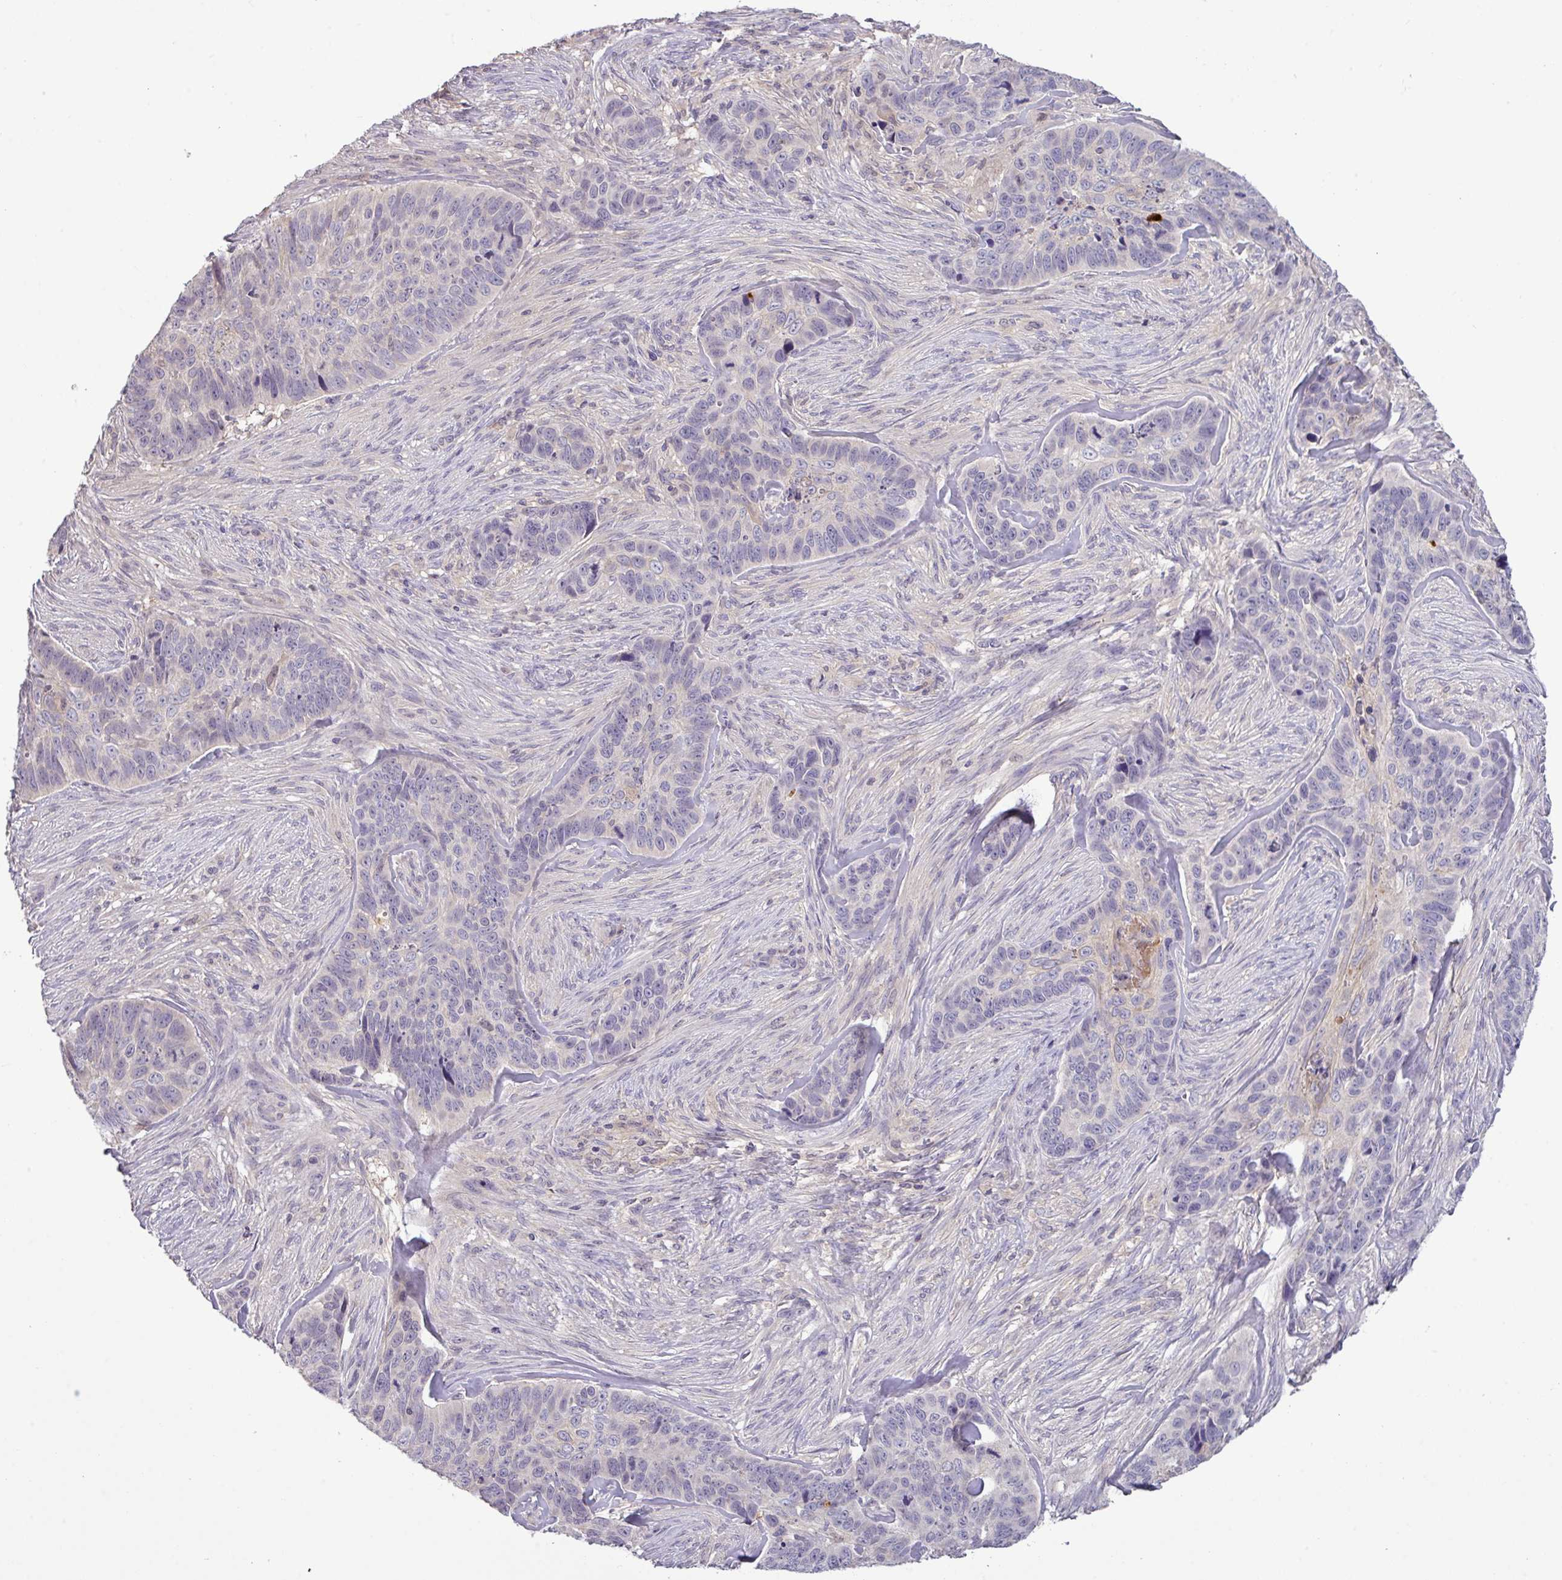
{"staining": {"intensity": "negative", "quantity": "none", "location": "none"}, "tissue": "skin cancer", "cell_type": "Tumor cells", "image_type": "cancer", "snomed": [{"axis": "morphology", "description": "Basal cell carcinoma"}, {"axis": "topography", "description": "Skin"}], "caption": "A micrograph of basal cell carcinoma (skin) stained for a protein displays no brown staining in tumor cells. (Stains: DAB immunohistochemistry with hematoxylin counter stain, Microscopy: brightfield microscopy at high magnification).", "gene": "TMEM62", "patient": {"sex": "female", "age": 82}}